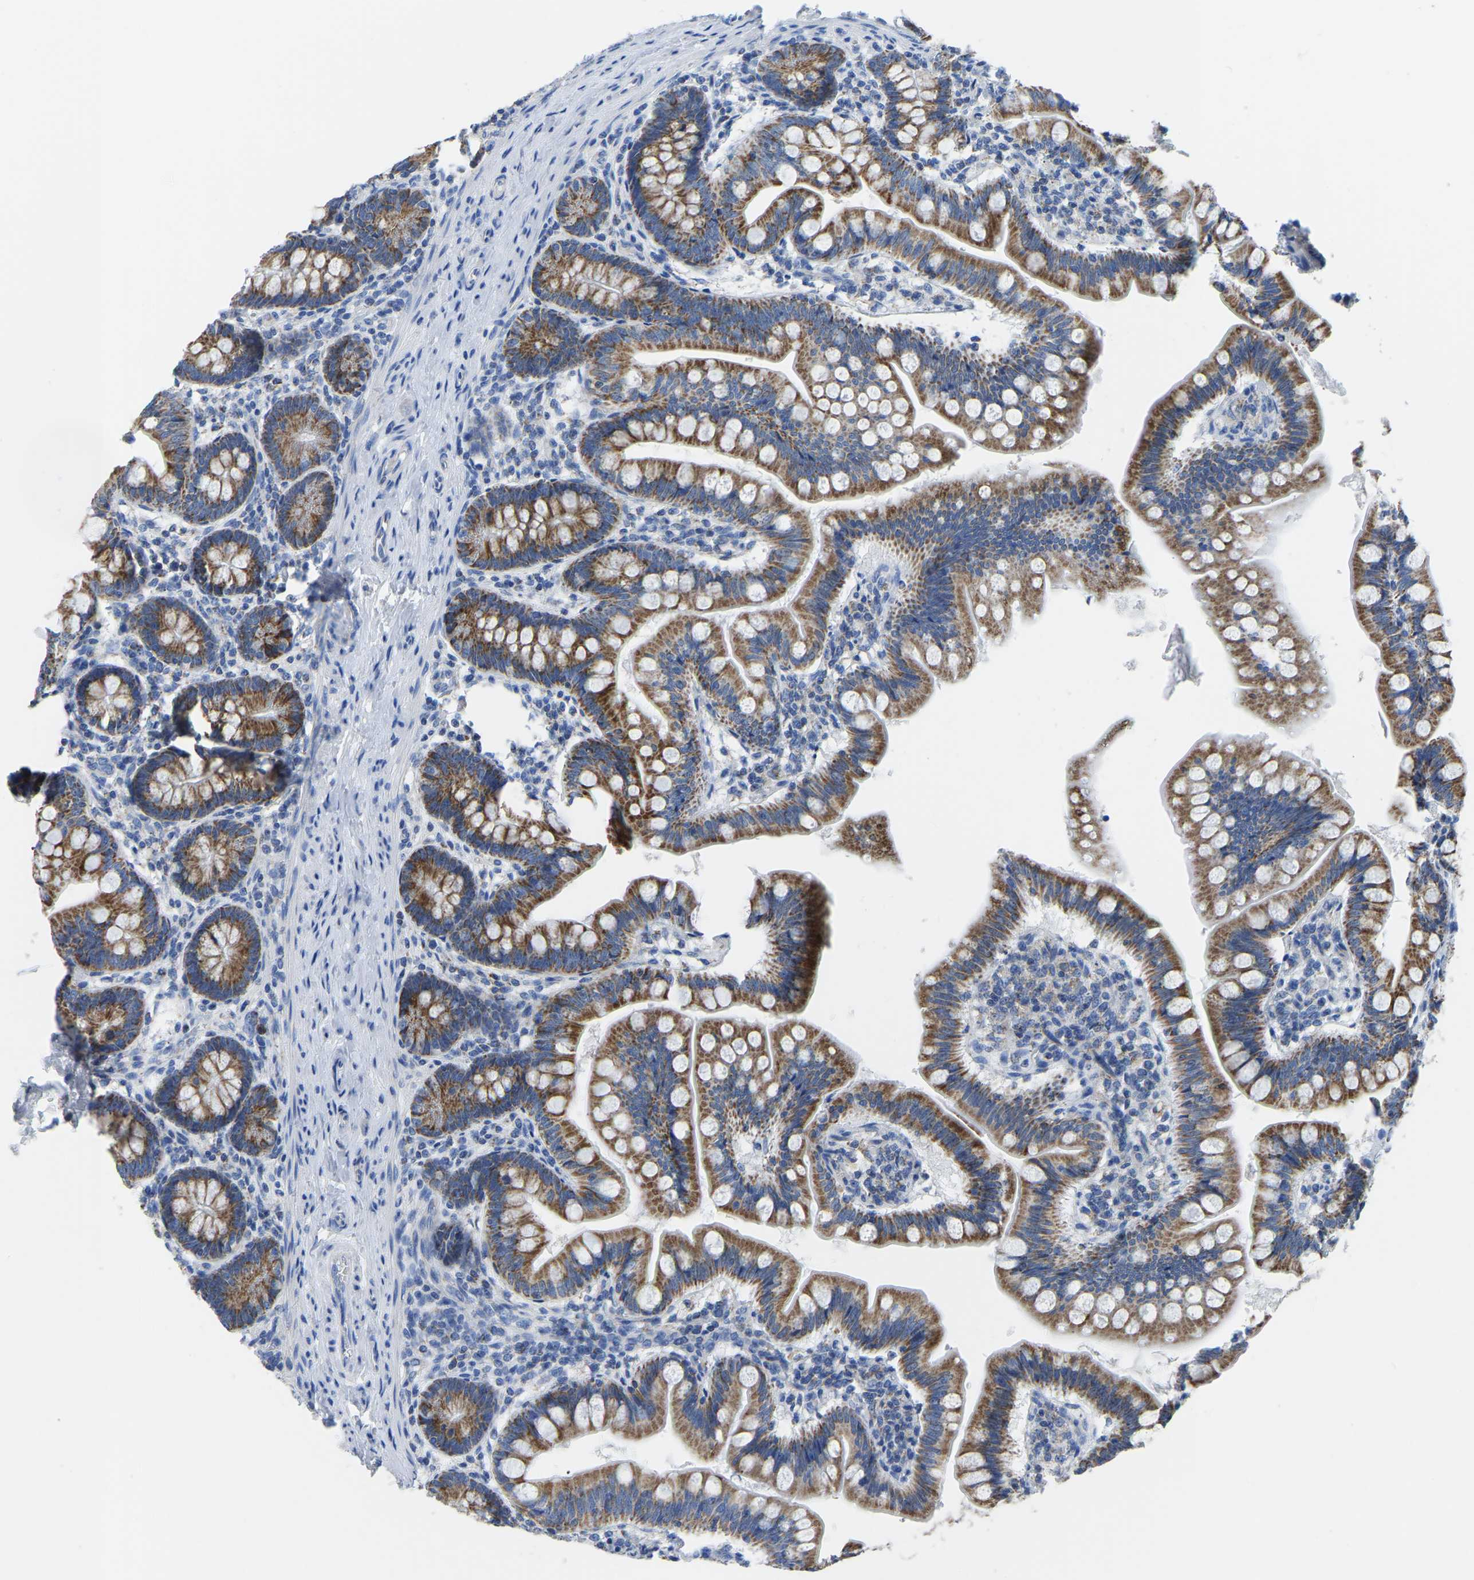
{"staining": {"intensity": "strong", "quantity": ">75%", "location": "cytoplasmic/membranous"}, "tissue": "small intestine", "cell_type": "Glandular cells", "image_type": "normal", "snomed": [{"axis": "morphology", "description": "Normal tissue, NOS"}, {"axis": "topography", "description": "Small intestine"}], "caption": "This photomicrograph shows unremarkable small intestine stained with immunohistochemistry (IHC) to label a protein in brown. The cytoplasmic/membranous of glandular cells show strong positivity for the protein. Nuclei are counter-stained blue.", "gene": "ETFA", "patient": {"sex": "male", "age": 7}}